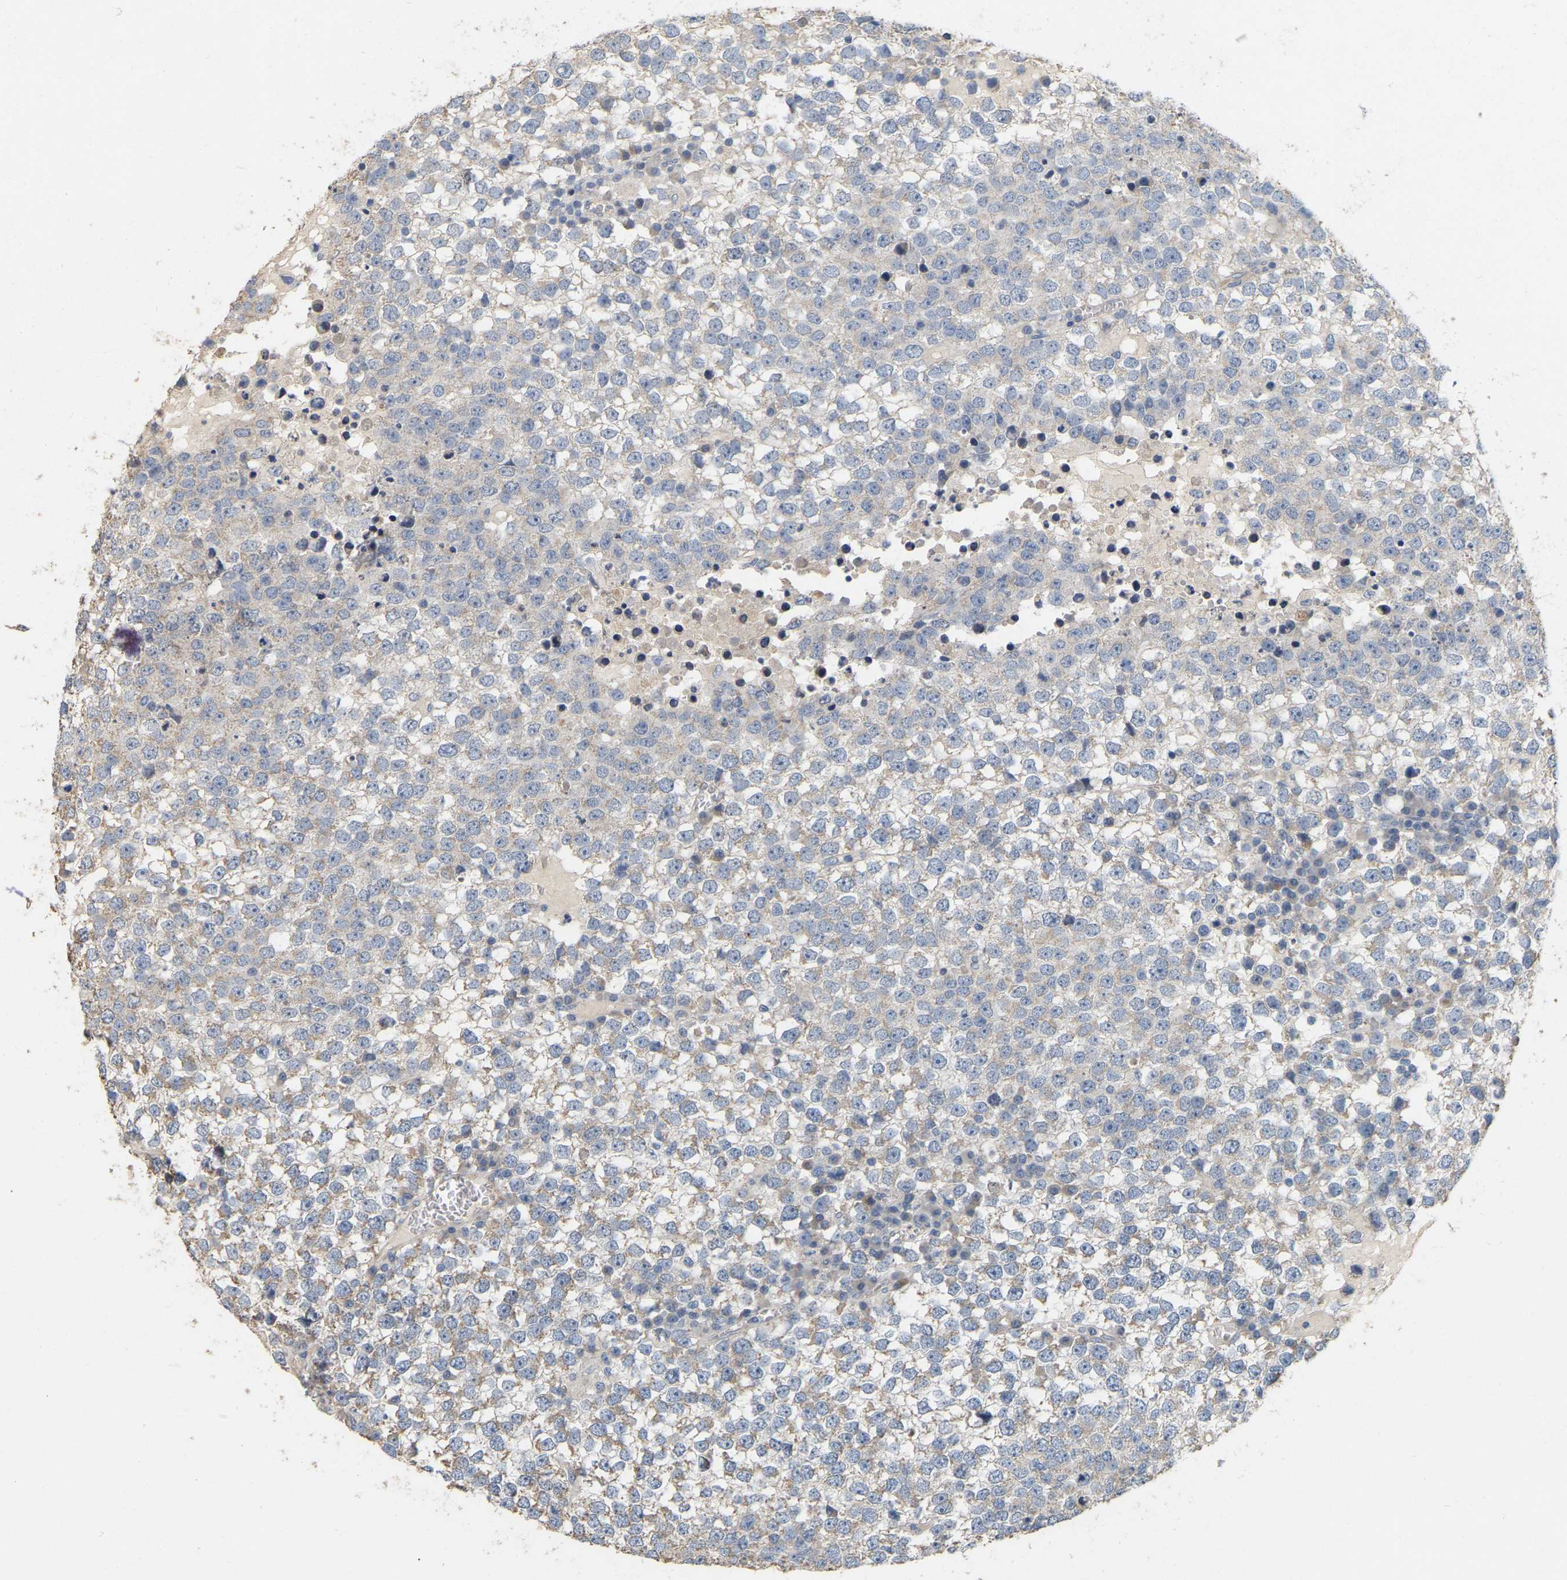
{"staining": {"intensity": "weak", "quantity": "25%-75%", "location": "cytoplasmic/membranous"}, "tissue": "testis cancer", "cell_type": "Tumor cells", "image_type": "cancer", "snomed": [{"axis": "morphology", "description": "Seminoma, NOS"}, {"axis": "topography", "description": "Testis"}], "caption": "Brown immunohistochemical staining in testis cancer reveals weak cytoplasmic/membranous expression in approximately 25%-75% of tumor cells.", "gene": "SSH1", "patient": {"sex": "male", "age": 65}}